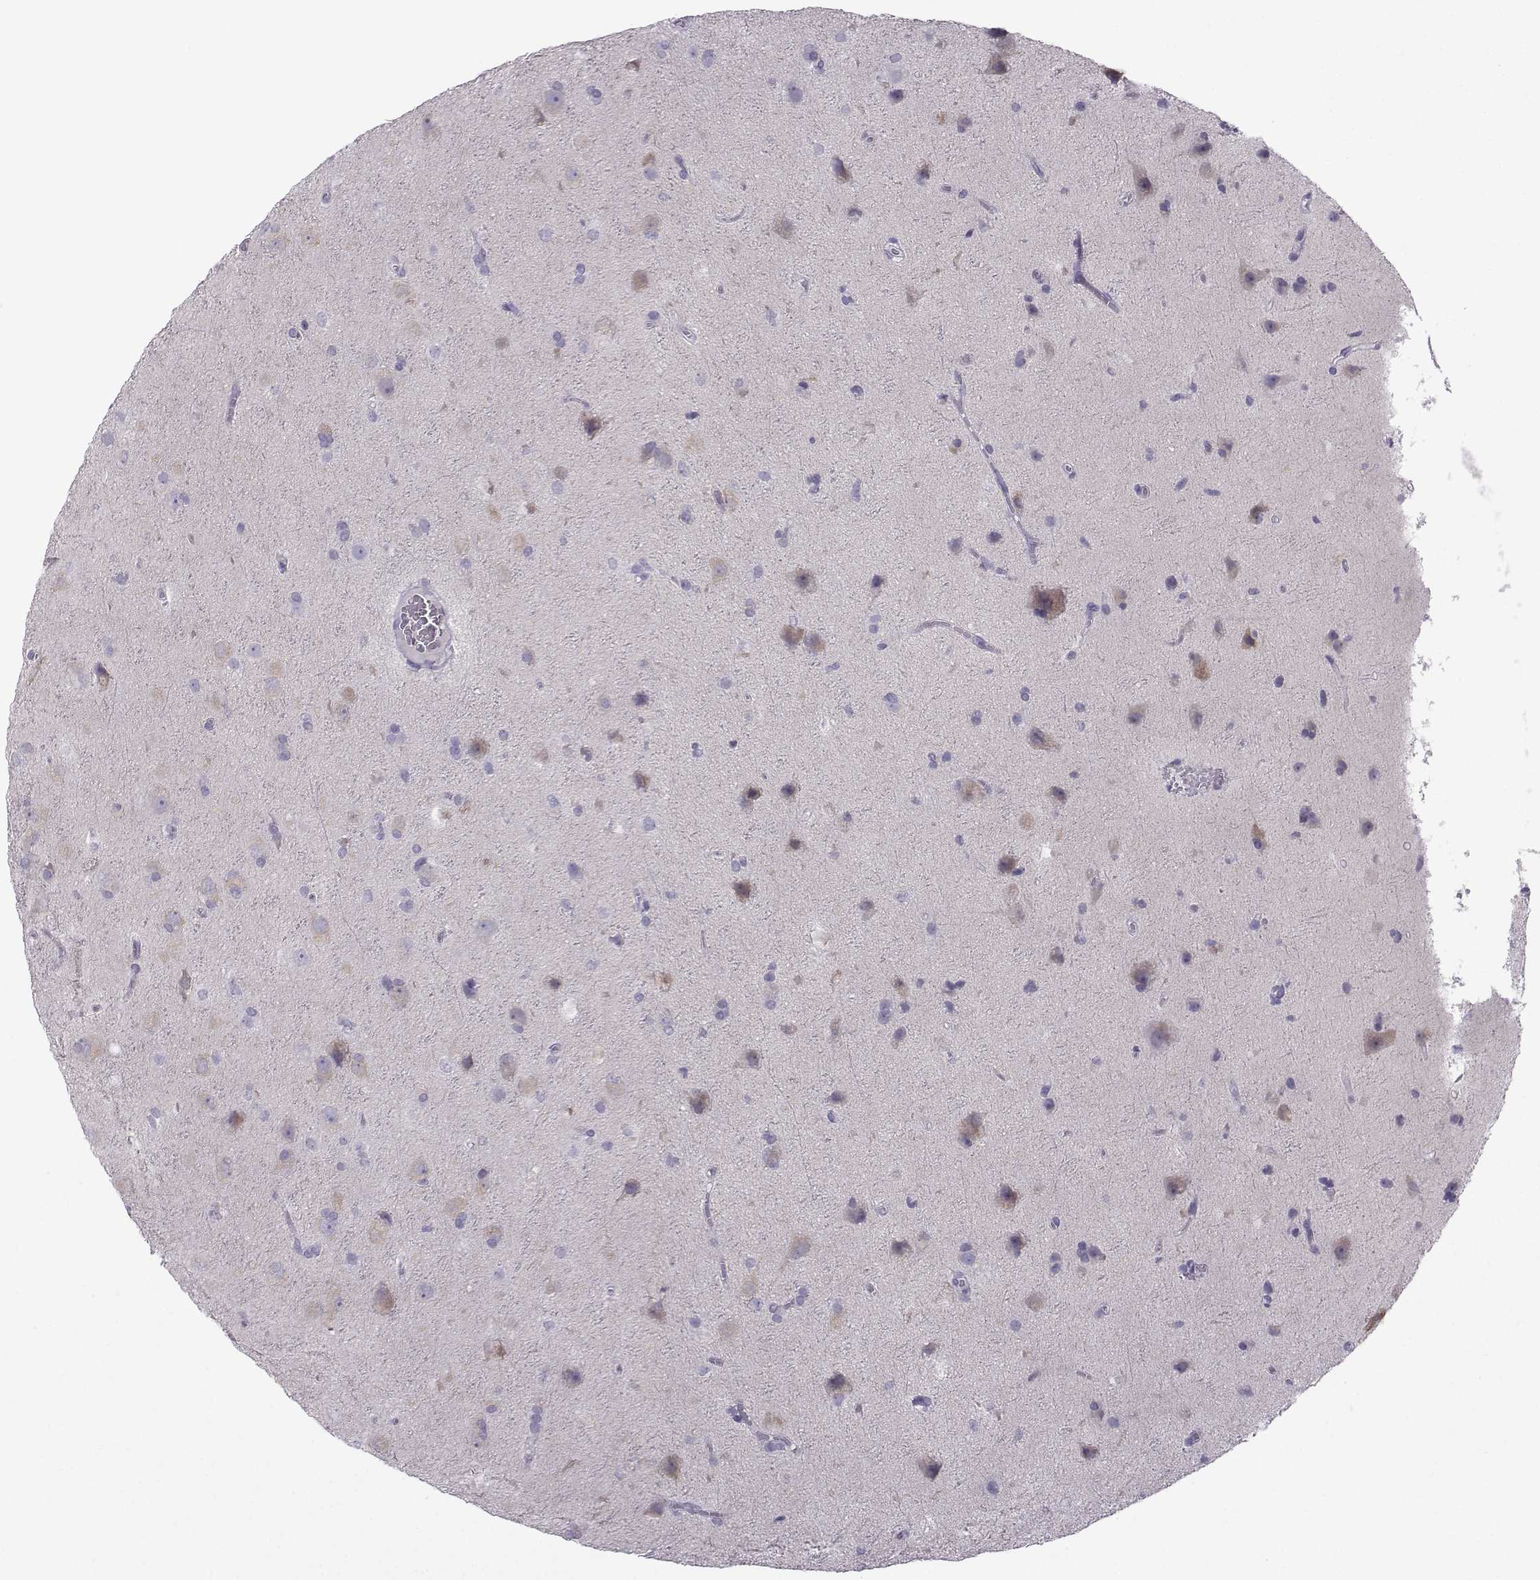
{"staining": {"intensity": "negative", "quantity": "none", "location": "none"}, "tissue": "glioma", "cell_type": "Tumor cells", "image_type": "cancer", "snomed": [{"axis": "morphology", "description": "Glioma, malignant, Low grade"}, {"axis": "topography", "description": "Brain"}], "caption": "An image of human low-grade glioma (malignant) is negative for staining in tumor cells.", "gene": "ARMC2", "patient": {"sex": "male", "age": 58}}